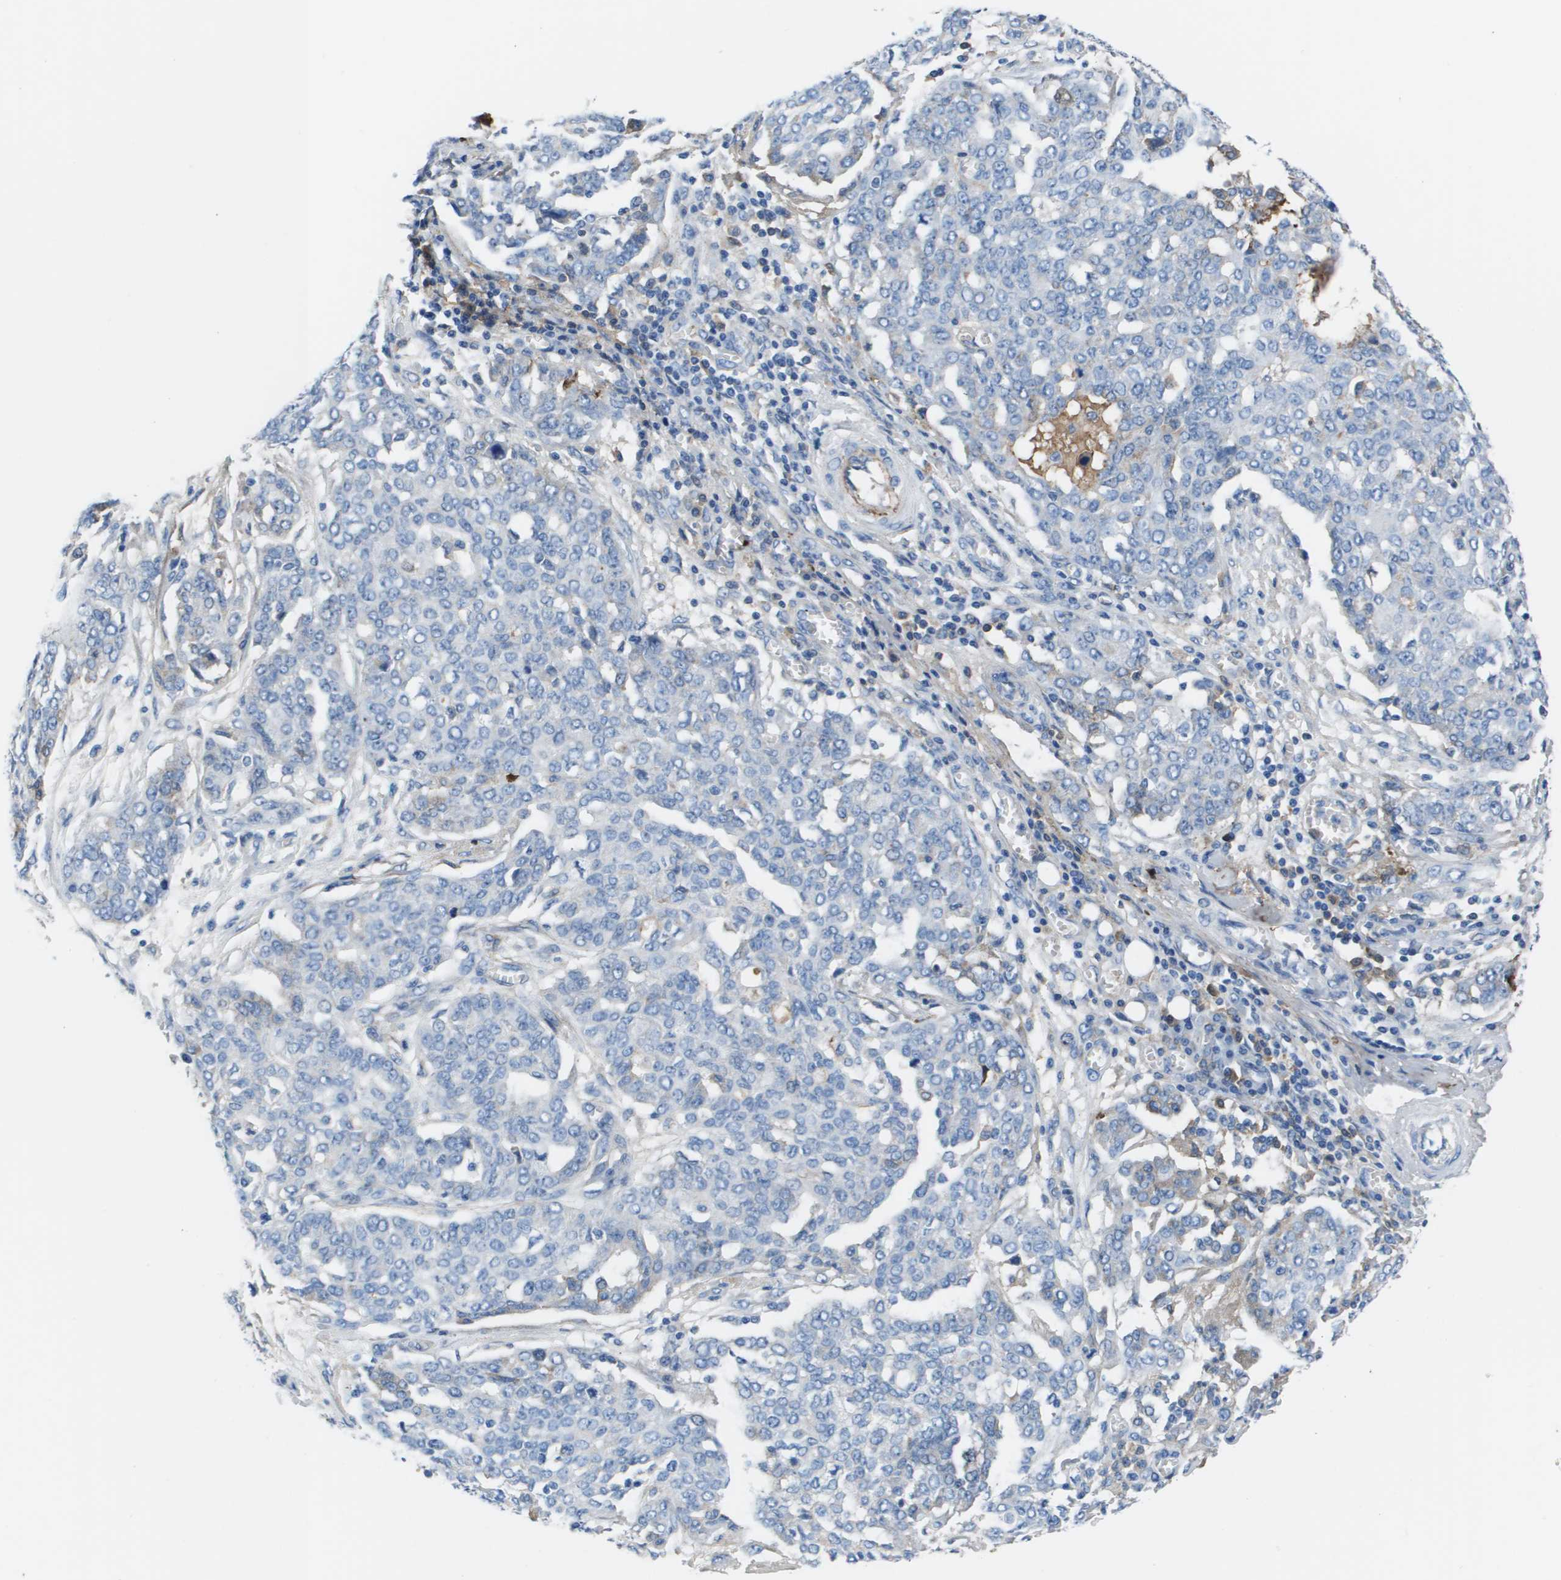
{"staining": {"intensity": "negative", "quantity": "none", "location": "none"}, "tissue": "ovarian cancer", "cell_type": "Tumor cells", "image_type": "cancer", "snomed": [{"axis": "morphology", "description": "Cystadenocarcinoma, serous, NOS"}, {"axis": "topography", "description": "Soft tissue"}, {"axis": "topography", "description": "Ovary"}], "caption": "Tumor cells are negative for protein expression in human ovarian cancer.", "gene": "VTN", "patient": {"sex": "female", "age": 57}}